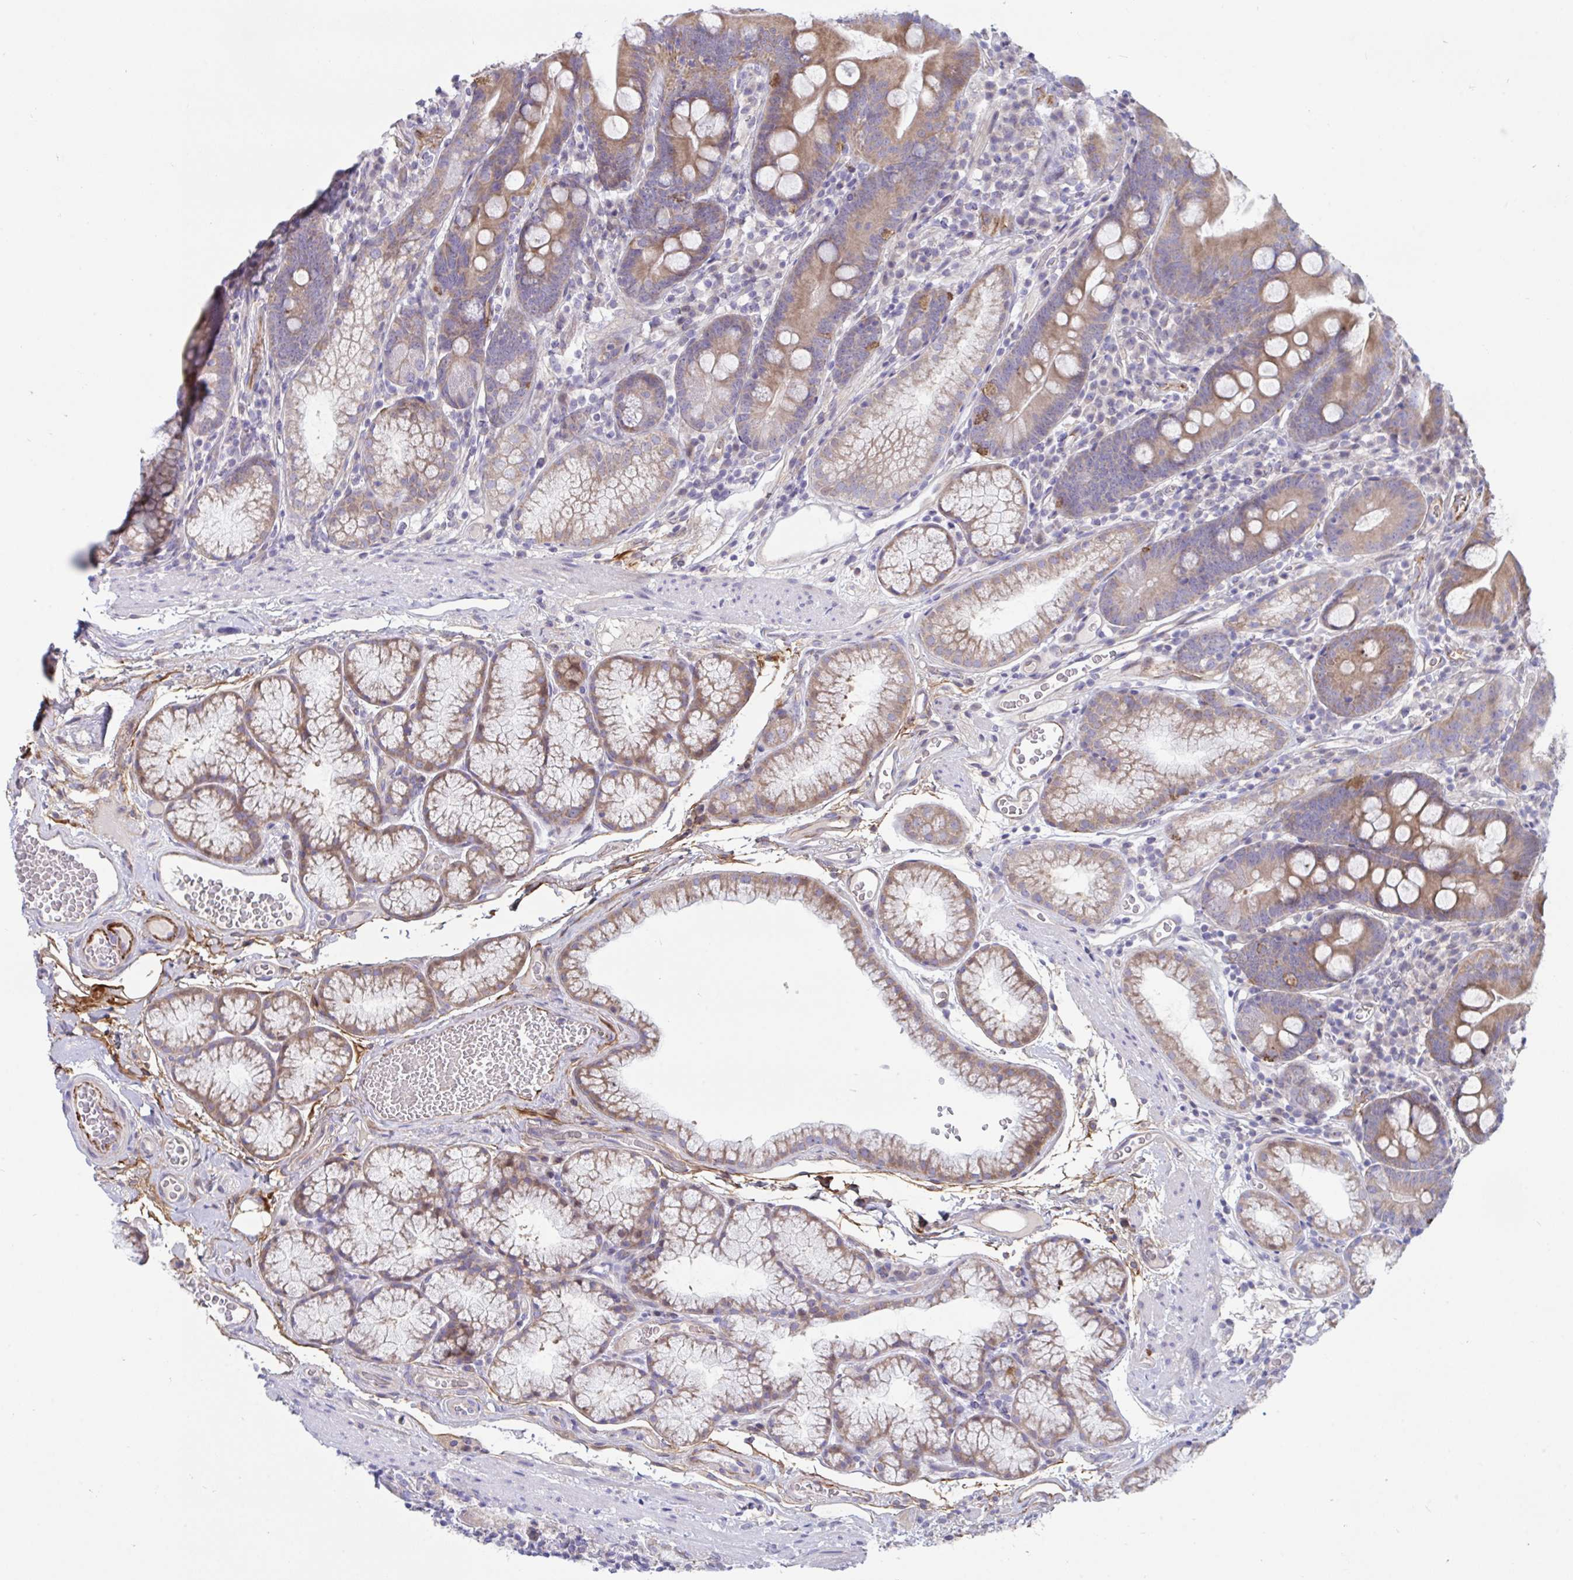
{"staining": {"intensity": "moderate", "quantity": ">75%", "location": "cytoplasmic/membranous"}, "tissue": "duodenum", "cell_type": "Glandular cells", "image_type": "normal", "snomed": [{"axis": "morphology", "description": "Normal tissue, NOS"}, {"axis": "topography", "description": "Duodenum"}], "caption": "Approximately >75% of glandular cells in benign duodenum display moderate cytoplasmic/membranous protein positivity as visualized by brown immunohistochemical staining.", "gene": "IL37", "patient": {"sex": "female", "age": 67}}